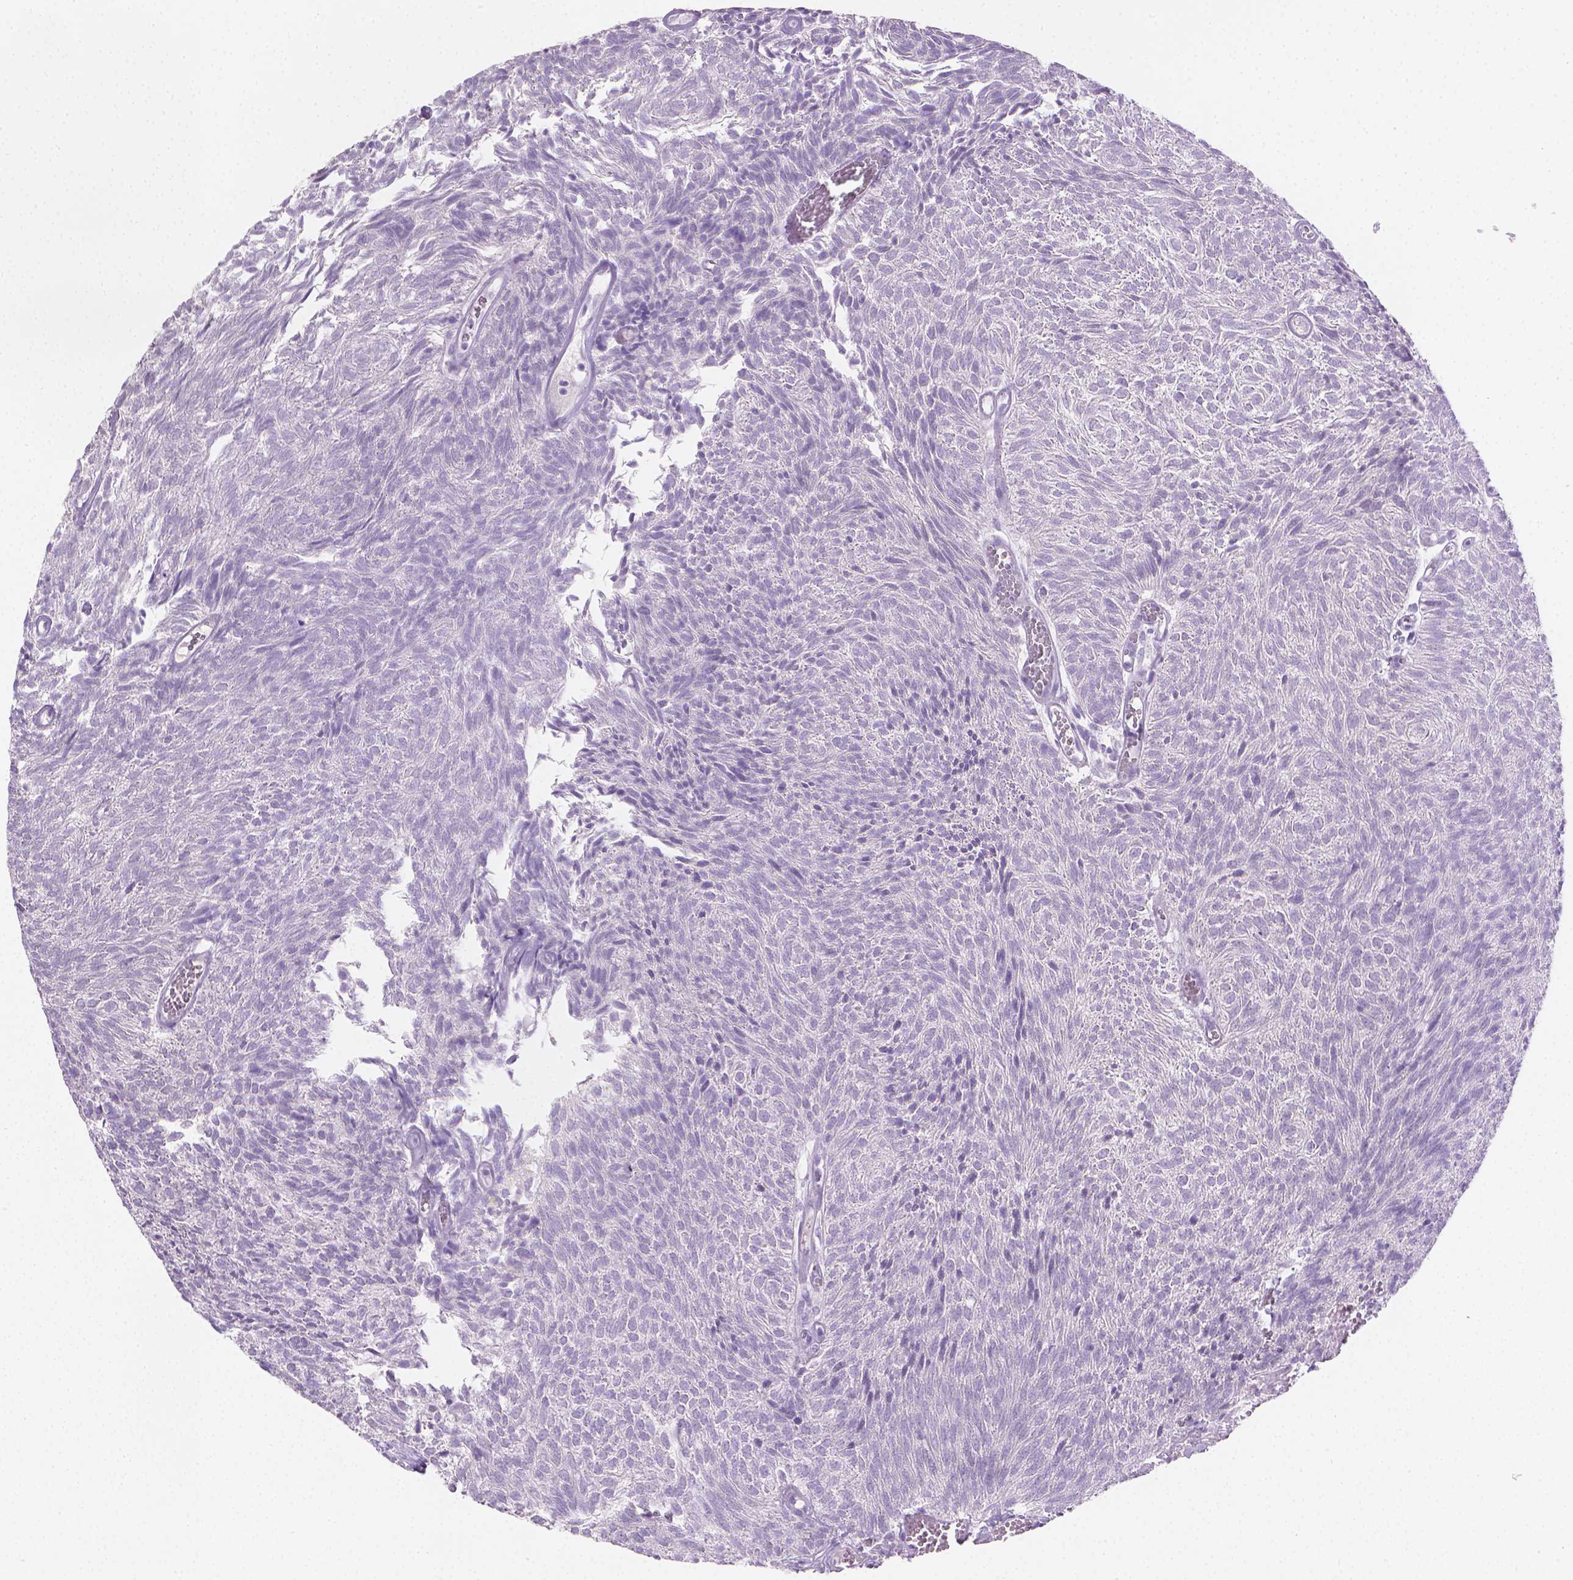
{"staining": {"intensity": "negative", "quantity": "none", "location": "none"}, "tissue": "urothelial cancer", "cell_type": "Tumor cells", "image_type": "cancer", "snomed": [{"axis": "morphology", "description": "Urothelial carcinoma, Low grade"}, {"axis": "topography", "description": "Urinary bladder"}], "caption": "This is an immunohistochemistry histopathology image of human urothelial cancer. There is no positivity in tumor cells.", "gene": "TNNI2", "patient": {"sex": "male", "age": 77}}